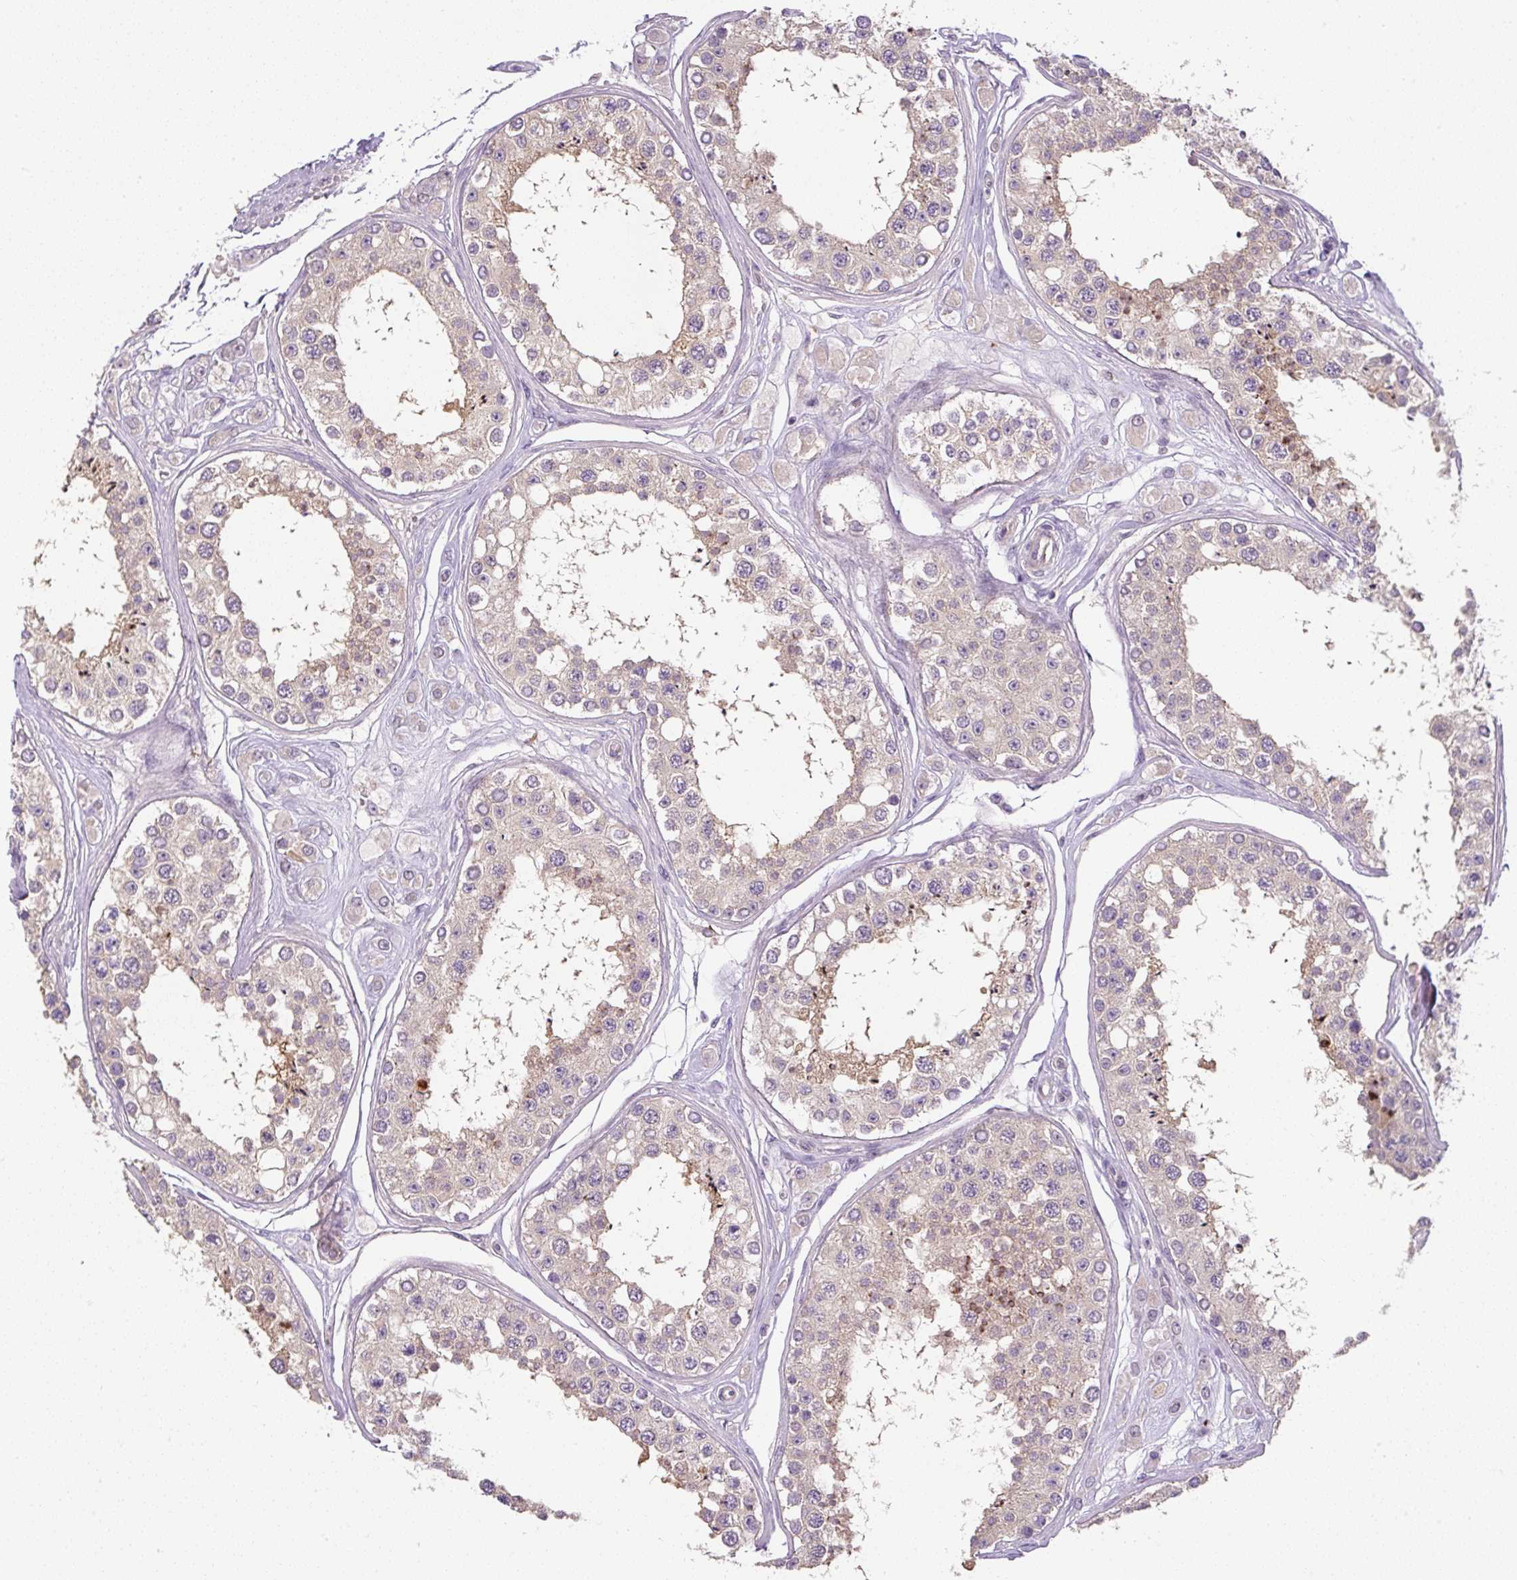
{"staining": {"intensity": "moderate", "quantity": "<25%", "location": "cytoplasmic/membranous"}, "tissue": "testis", "cell_type": "Cells in seminiferous ducts", "image_type": "normal", "snomed": [{"axis": "morphology", "description": "Normal tissue, NOS"}, {"axis": "topography", "description": "Testis"}], "caption": "Unremarkable testis reveals moderate cytoplasmic/membranous staining in approximately <25% of cells in seminiferous ducts, visualized by immunohistochemistry.", "gene": "UBL3", "patient": {"sex": "male", "age": 25}}